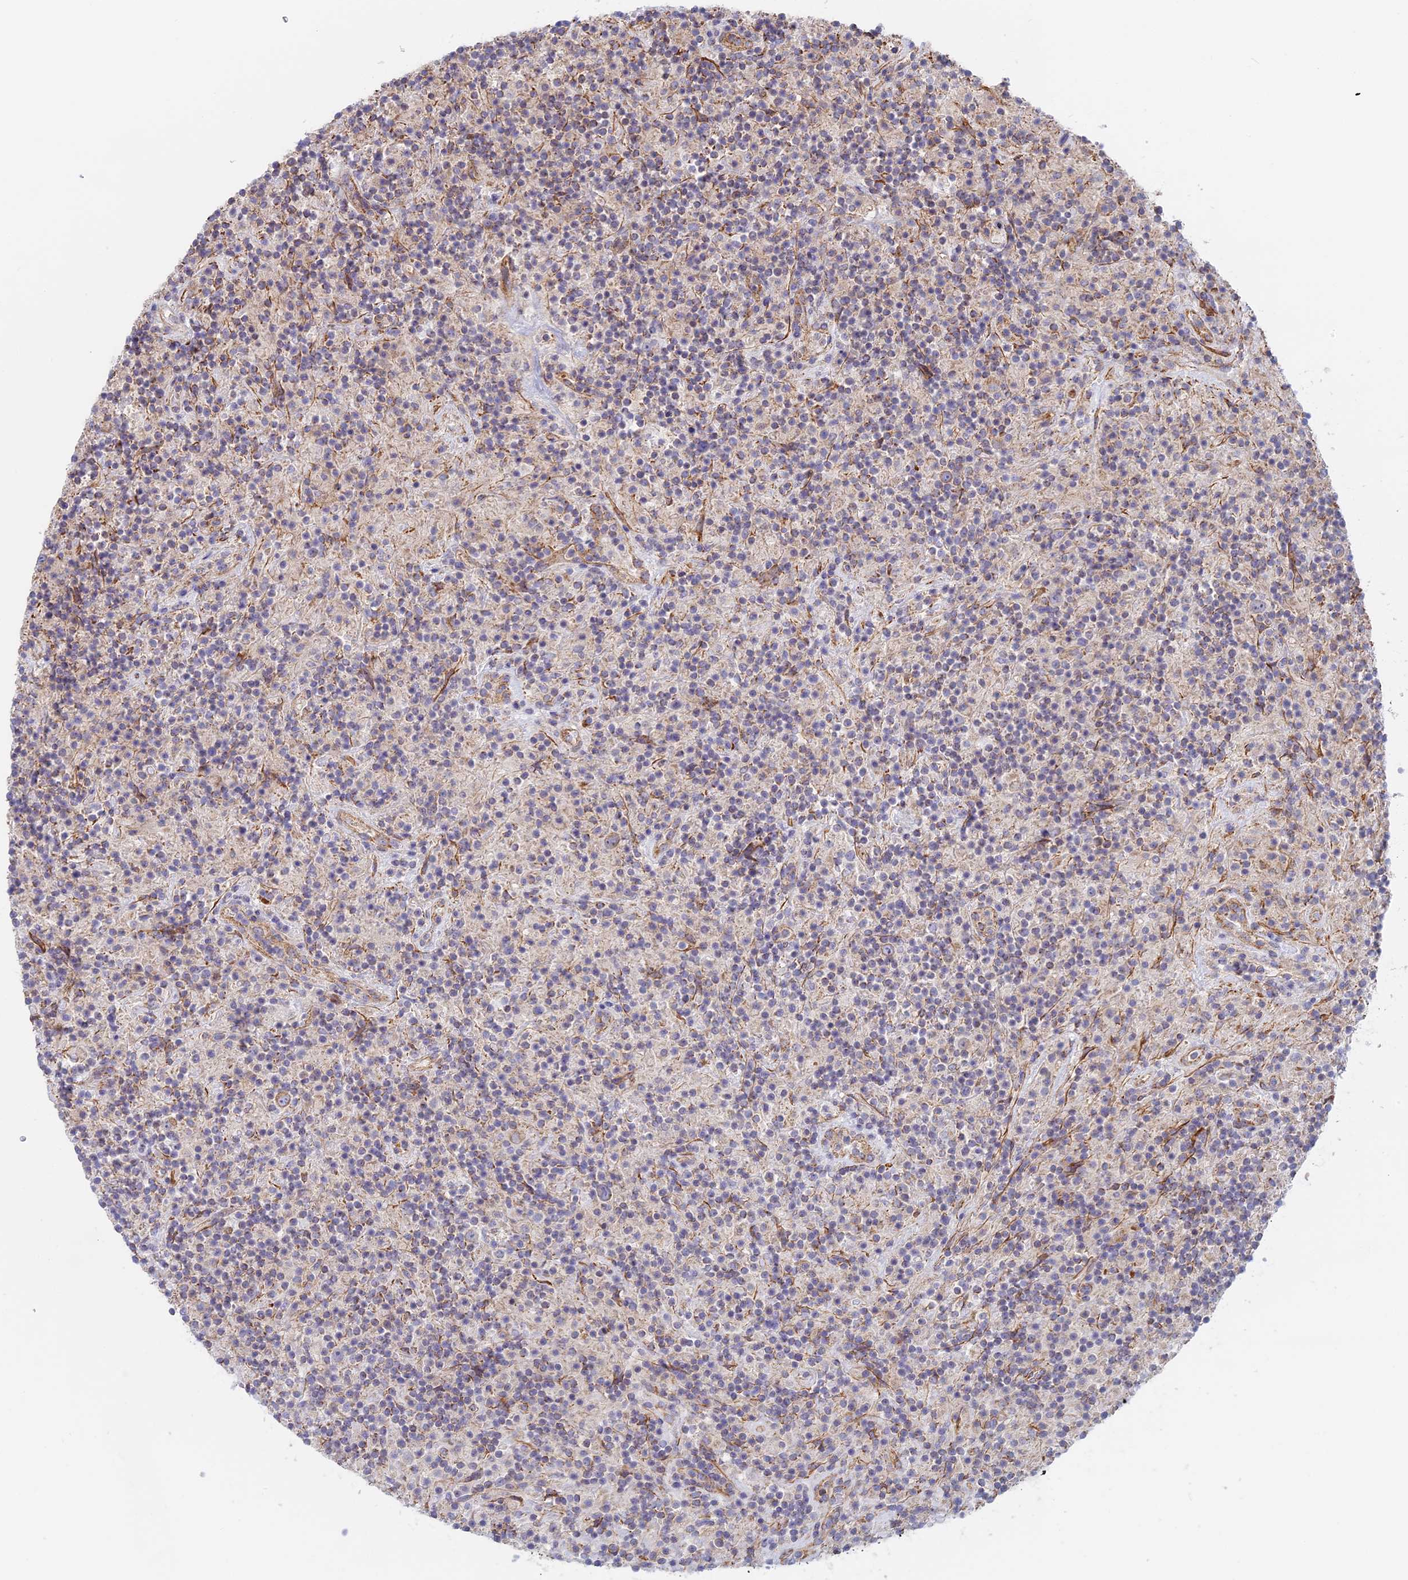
{"staining": {"intensity": "weak", "quantity": "<25%", "location": "cytoplasmic/membranous"}, "tissue": "lymphoma", "cell_type": "Tumor cells", "image_type": "cancer", "snomed": [{"axis": "morphology", "description": "Hodgkin's disease, NOS"}, {"axis": "topography", "description": "Lymph node"}], "caption": "This is an IHC image of human lymphoma. There is no expression in tumor cells.", "gene": "DDA1", "patient": {"sex": "male", "age": 70}}